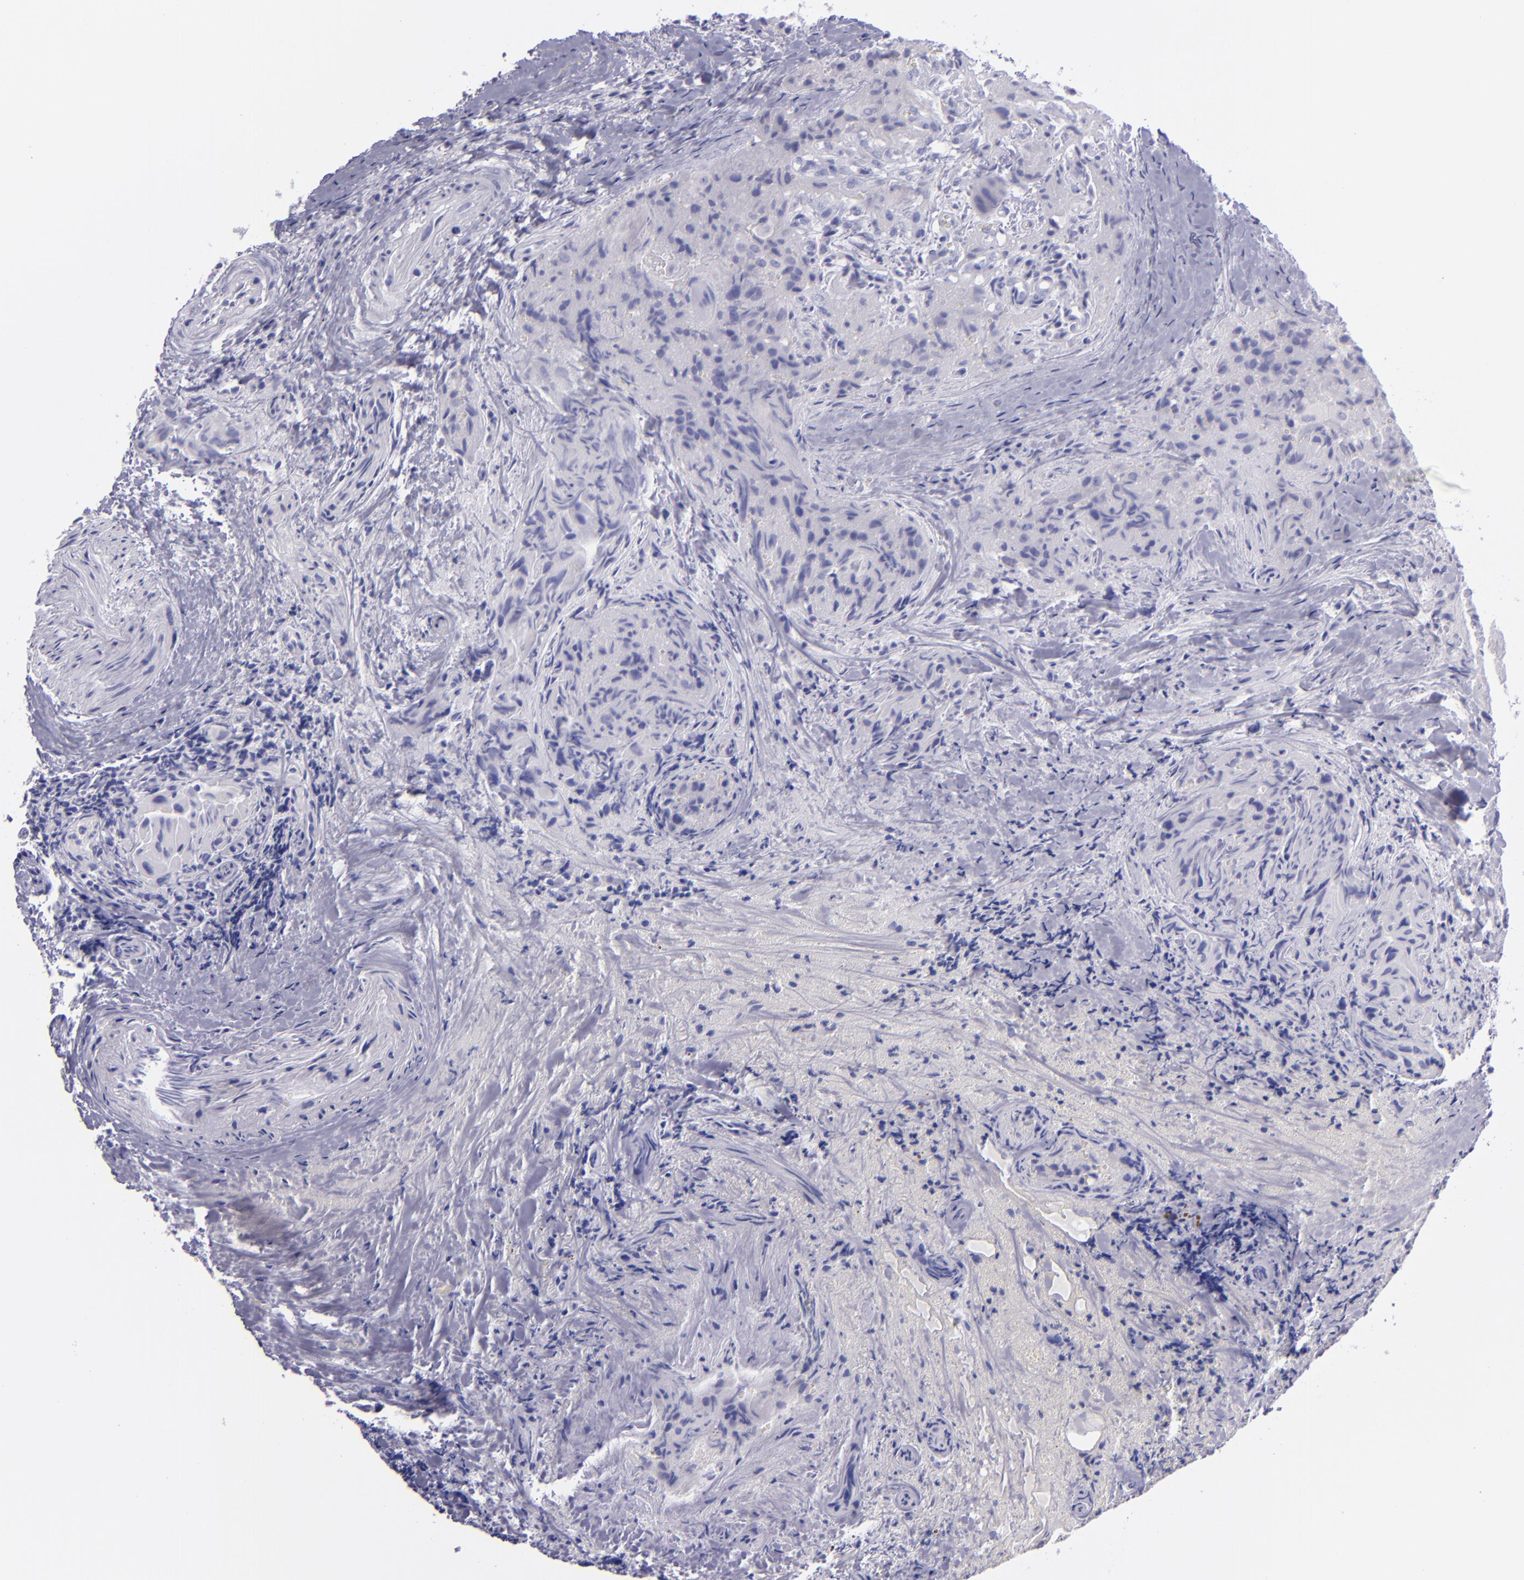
{"staining": {"intensity": "negative", "quantity": "none", "location": "none"}, "tissue": "thyroid cancer", "cell_type": "Tumor cells", "image_type": "cancer", "snomed": [{"axis": "morphology", "description": "Papillary adenocarcinoma, NOS"}, {"axis": "topography", "description": "Thyroid gland"}], "caption": "A micrograph of thyroid papillary adenocarcinoma stained for a protein demonstrates no brown staining in tumor cells.", "gene": "TNNT3", "patient": {"sex": "female", "age": 71}}